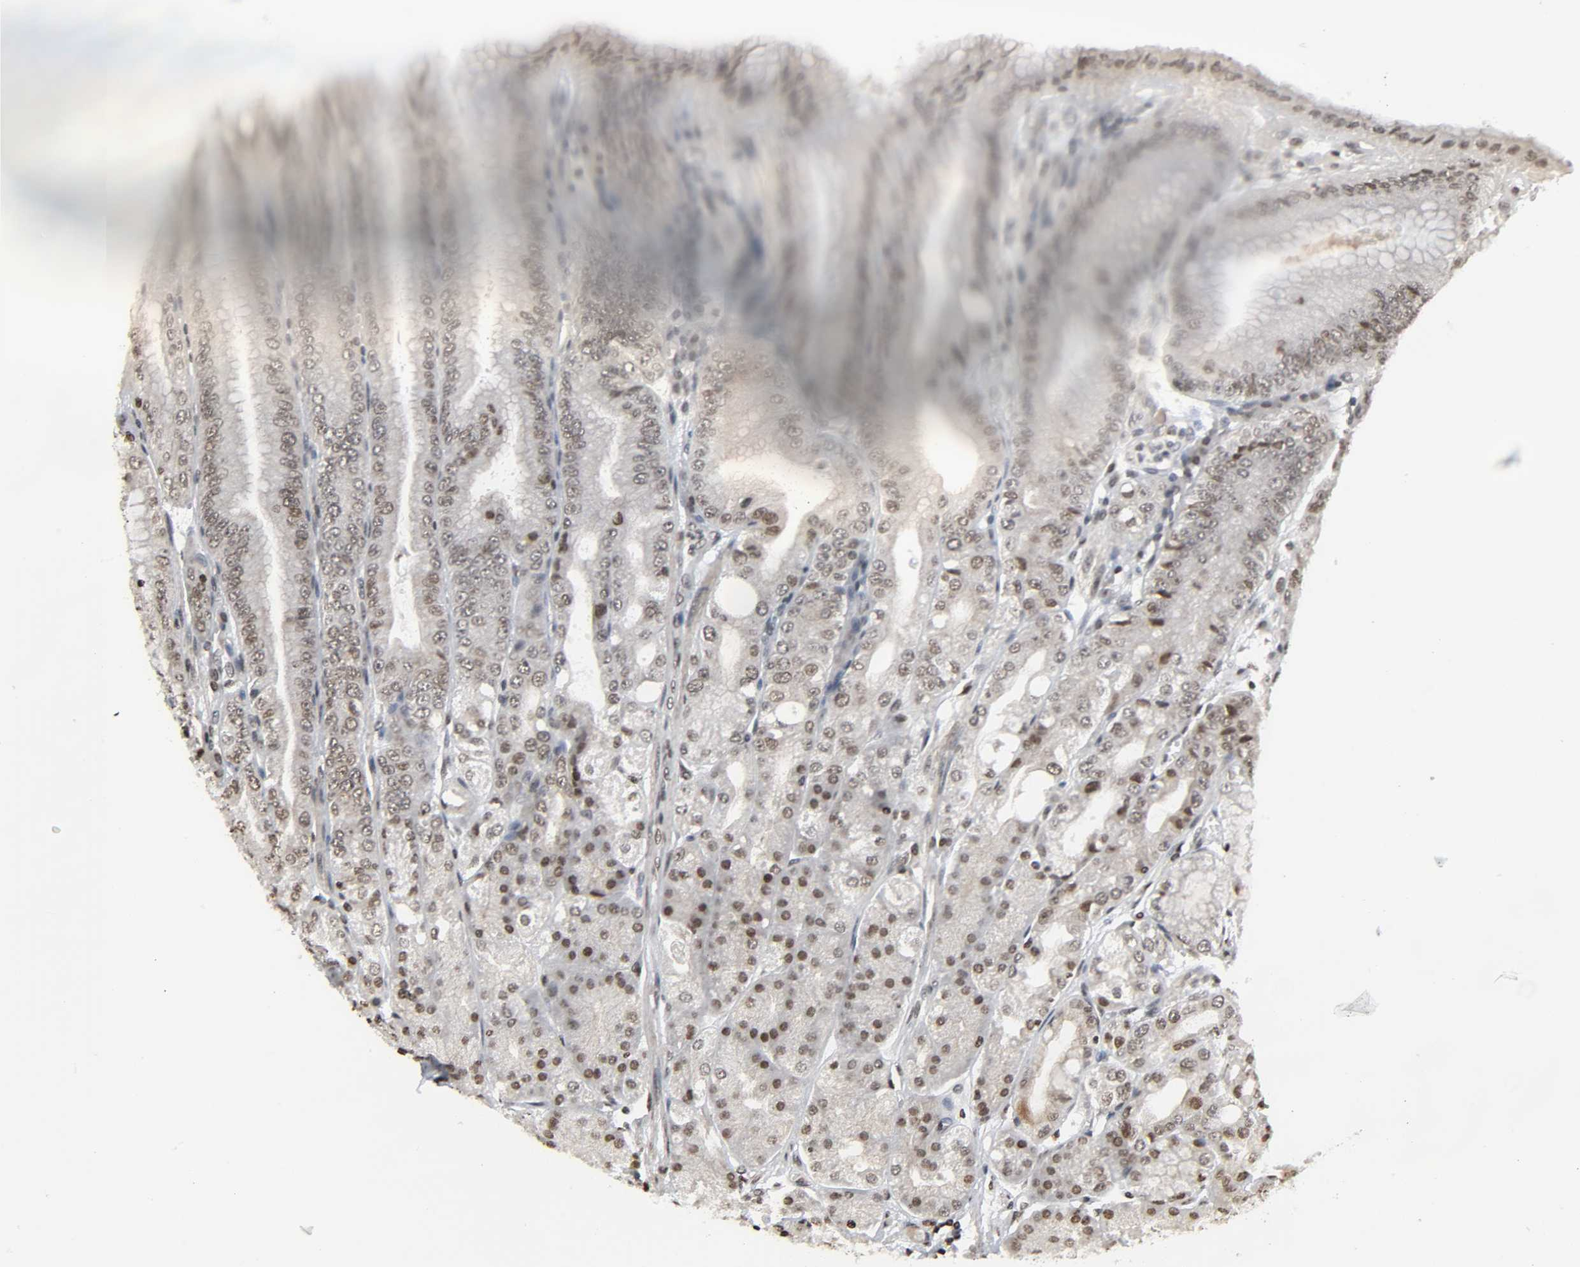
{"staining": {"intensity": "moderate", "quantity": ">75%", "location": "nuclear"}, "tissue": "stomach", "cell_type": "Glandular cells", "image_type": "normal", "snomed": [{"axis": "morphology", "description": "Normal tissue, NOS"}, {"axis": "topography", "description": "Stomach, lower"}], "caption": "A brown stain highlights moderate nuclear expression of a protein in glandular cells of benign human stomach.", "gene": "ELAVL1", "patient": {"sex": "male", "age": 71}}